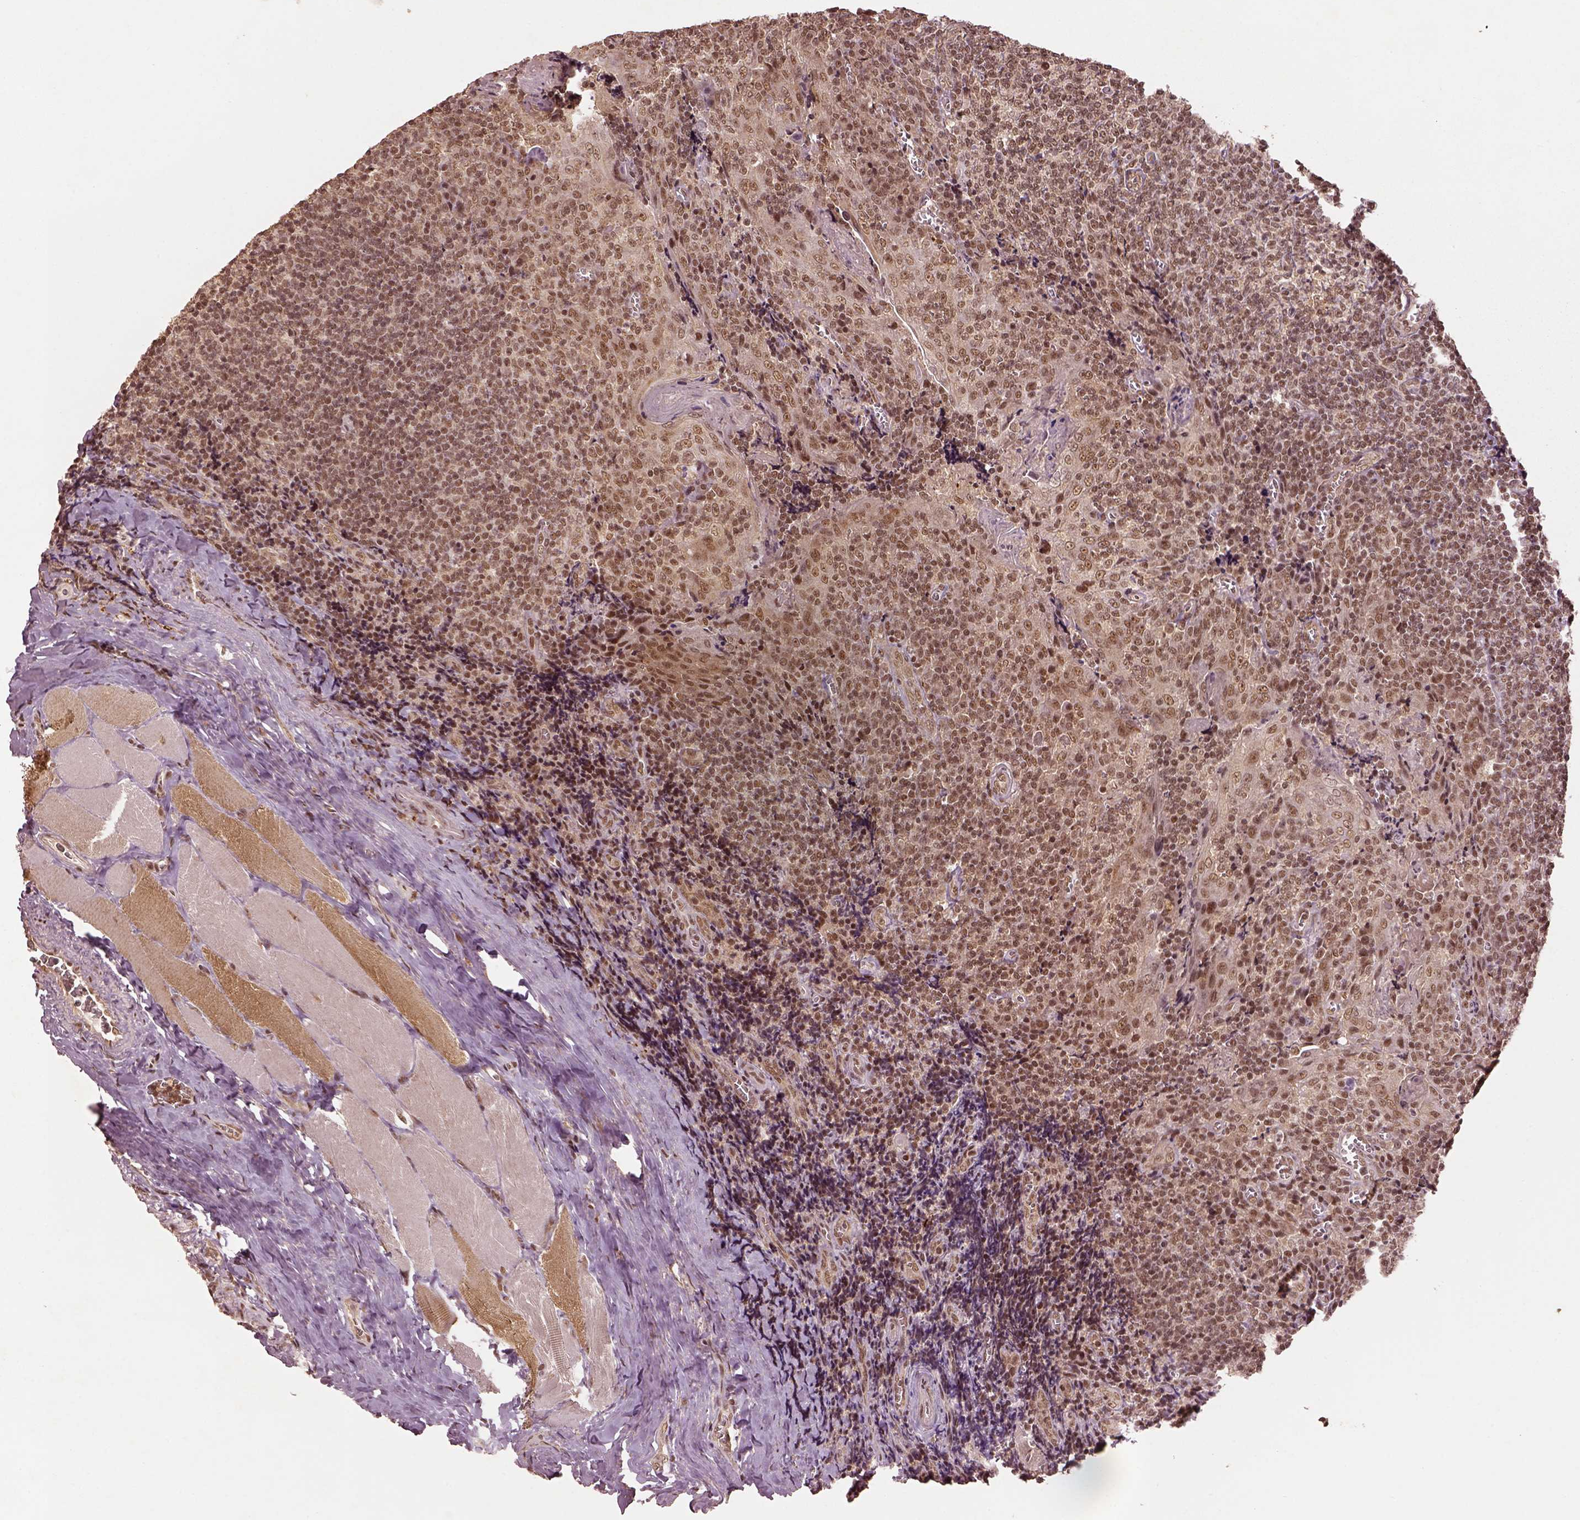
{"staining": {"intensity": "moderate", "quantity": ">75%", "location": "nuclear"}, "tissue": "tonsil", "cell_type": "Germinal center cells", "image_type": "normal", "snomed": [{"axis": "morphology", "description": "Normal tissue, NOS"}, {"axis": "morphology", "description": "Inflammation, NOS"}, {"axis": "topography", "description": "Tonsil"}], "caption": "An immunohistochemistry image of benign tissue is shown. Protein staining in brown labels moderate nuclear positivity in tonsil within germinal center cells. The protein is stained brown, and the nuclei are stained in blue (DAB (3,3'-diaminobenzidine) IHC with brightfield microscopy, high magnification).", "gene": "BRD9", "patient": {"sex": "female", "age": 31}}